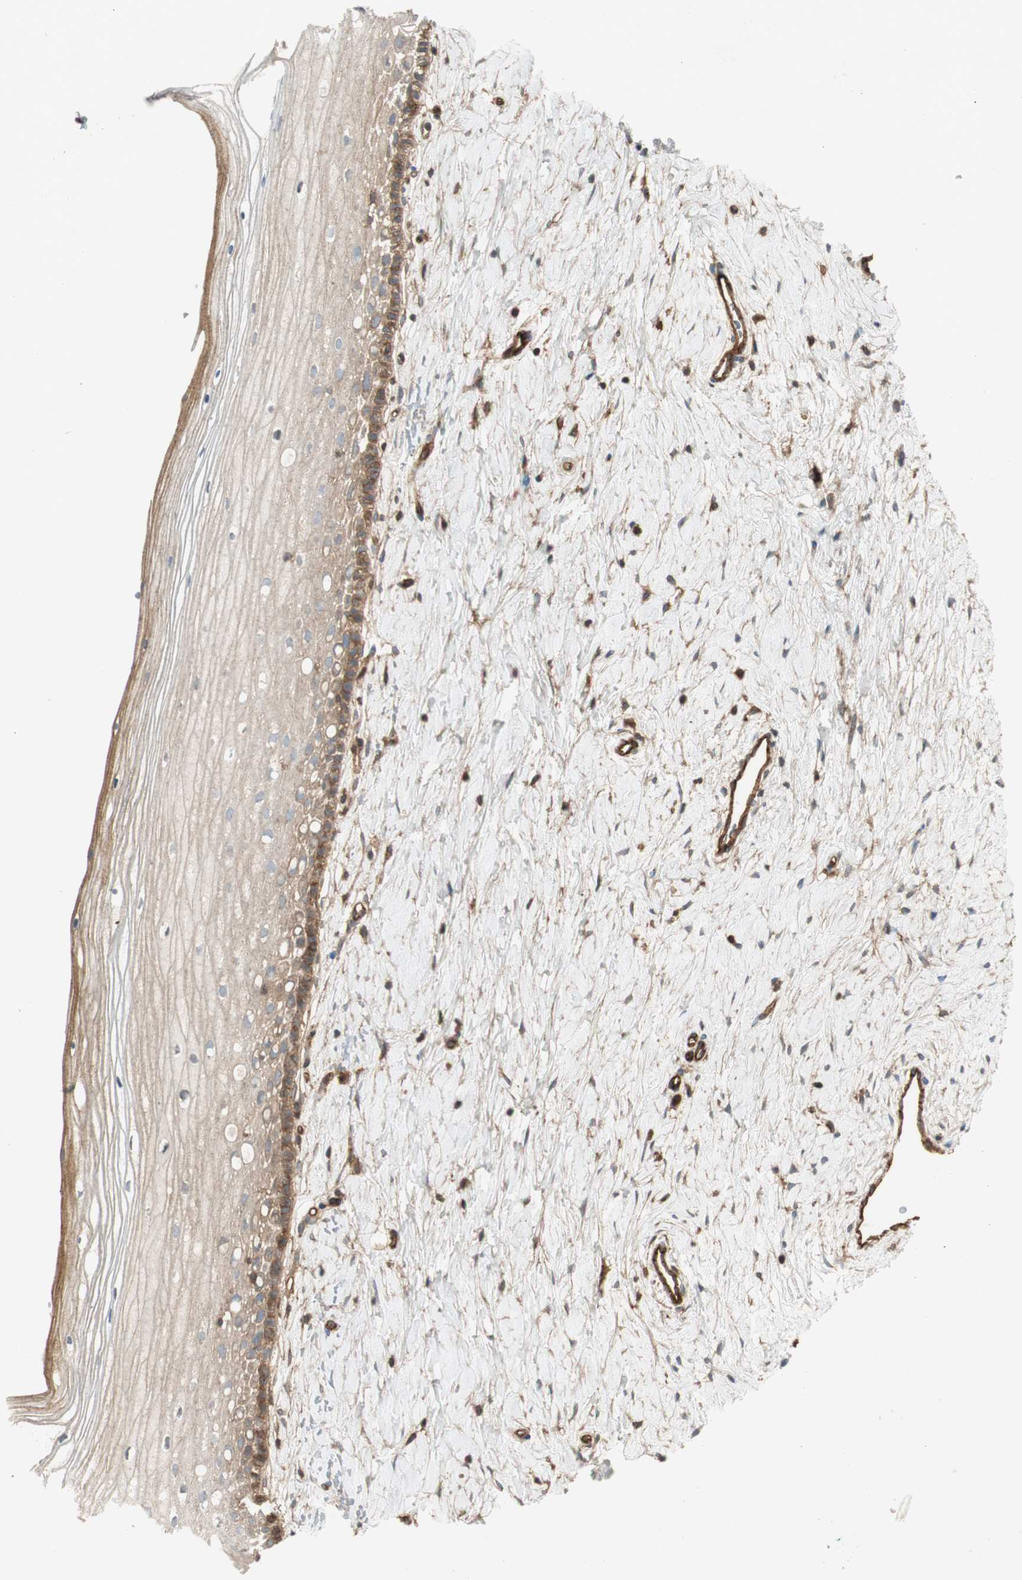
{"staining": {"intensity": "strong", "quantity": ">75%", "location": "cytoplasmic/membranous"}, "tissue": "cervix", "cell_type": "Glandular cells", "image_type": "normal", "snomed": [{"axis": "morphology", "description": "Normal tissue, NOS"}, {"axis": "topography", "description": "Cervix"}], "caption": "Approximately >75% of glandular cells in benign cervix reveal strong cytoplasmic/membranous protein expression as visualized by brown immunohistochemical staining.", "gene": "BTN3A3", "patient": {"sex": "female", "age": 39}}